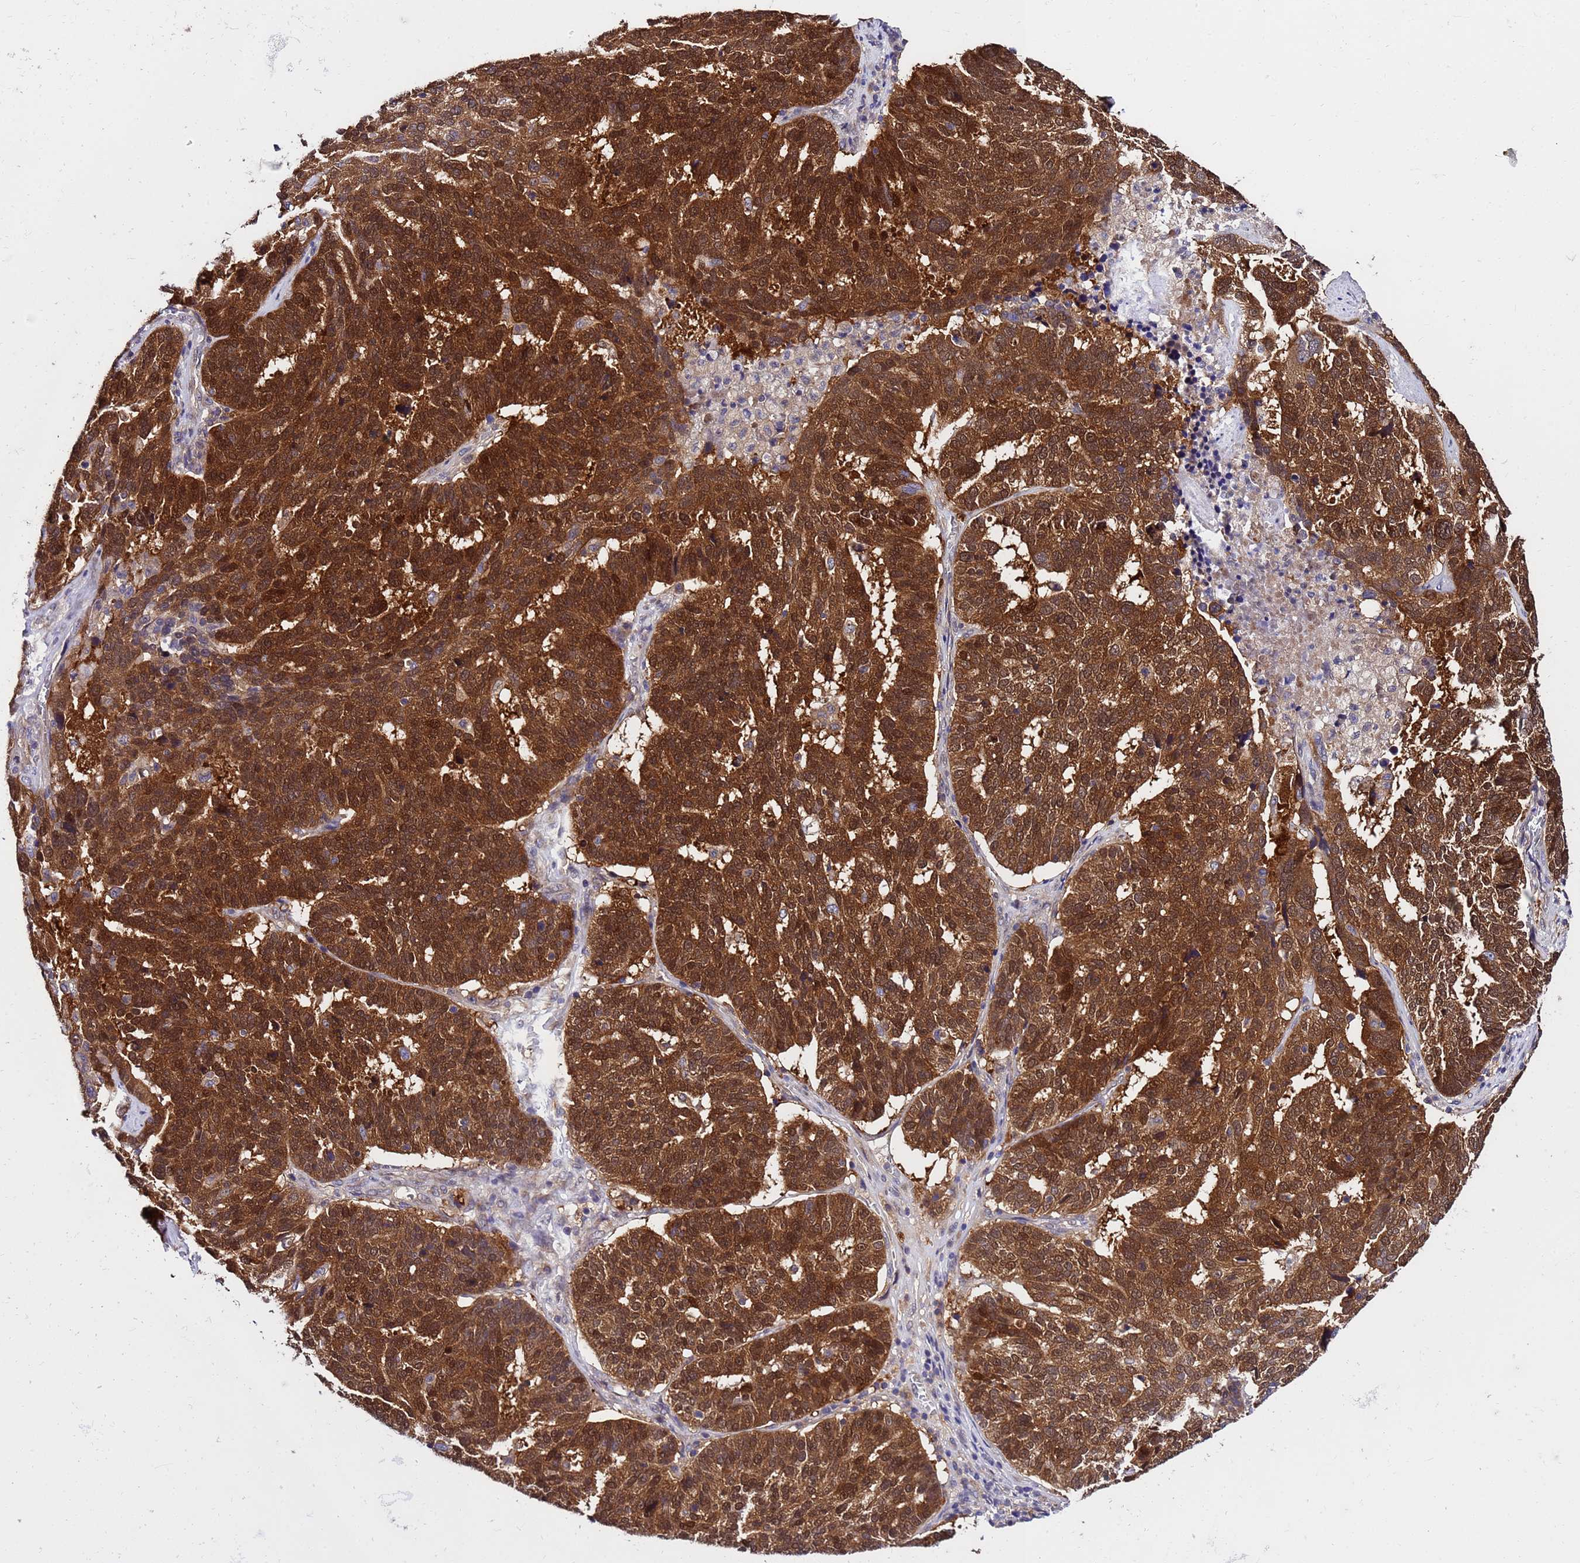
{"staining": {"intensity": "strong", "quantity": ">75%", "location": "cytoplasmic/membranous,nuclear"}, "tissue": "ovarian cancer", "cell_type": "Tumor cells", "image_type": "cancer", "snomed": [{"axis": "morphology", "description": "Cystadenocarcinoma, serous, NOS"}, {"axis": "topography", "description": "Ovary"}], "caption": "Approximately >75% of tumor cells in human ovarian cancer reveal strong cytoplasmic/membranous and nuclear protein positivity as visualized by brown immunohistochemical staining.", "gene": "GET3", "patient": {"sex": "female", "age": 59}}